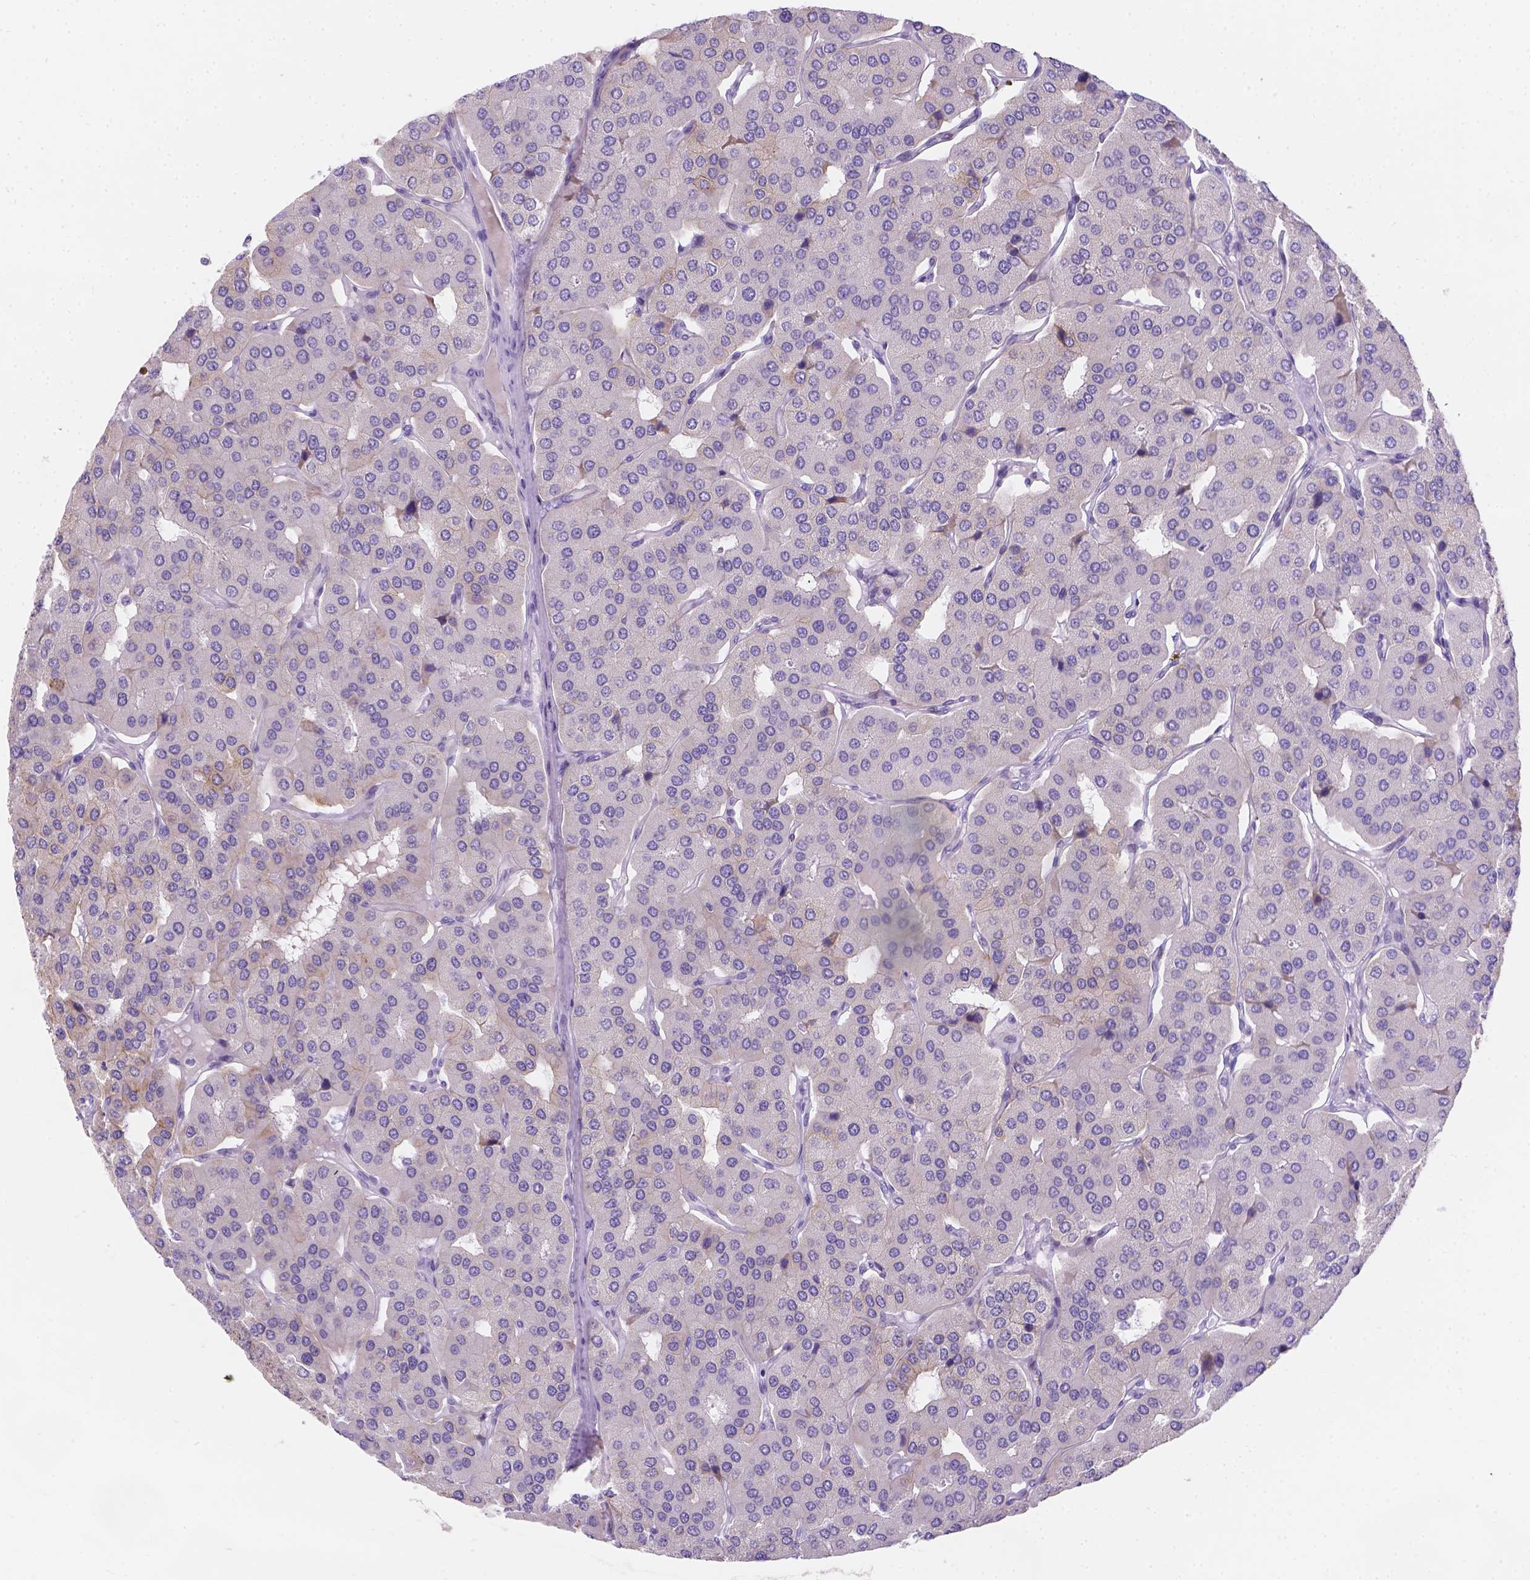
{"staining": {"intensity": "negative", "quantity": "none", "location": "none"}, "tissue": "parathyroid gland", "cell_type": "Glandular cells", "image_type": "normal", "snomed": [{"axis": "morphology", "description": "Normal tissue, NOS"}, {"axis": "morphology", "description": "Adenoma, NOS"}, {"axis": "topography", "description": "Parathyroid gland"}], "caption": "High power microscopy image of an immunohistochemistry micrograph of normal parathyroid gland, revealing no significant expression in glandular cells. Brightfield microscopy of immunohistochemistry stained with DAB (brown) and hematoxylin (blue), captured at high magnification.", "gene": "DMWD", "patient": {"sex": "female", "age": 86}}